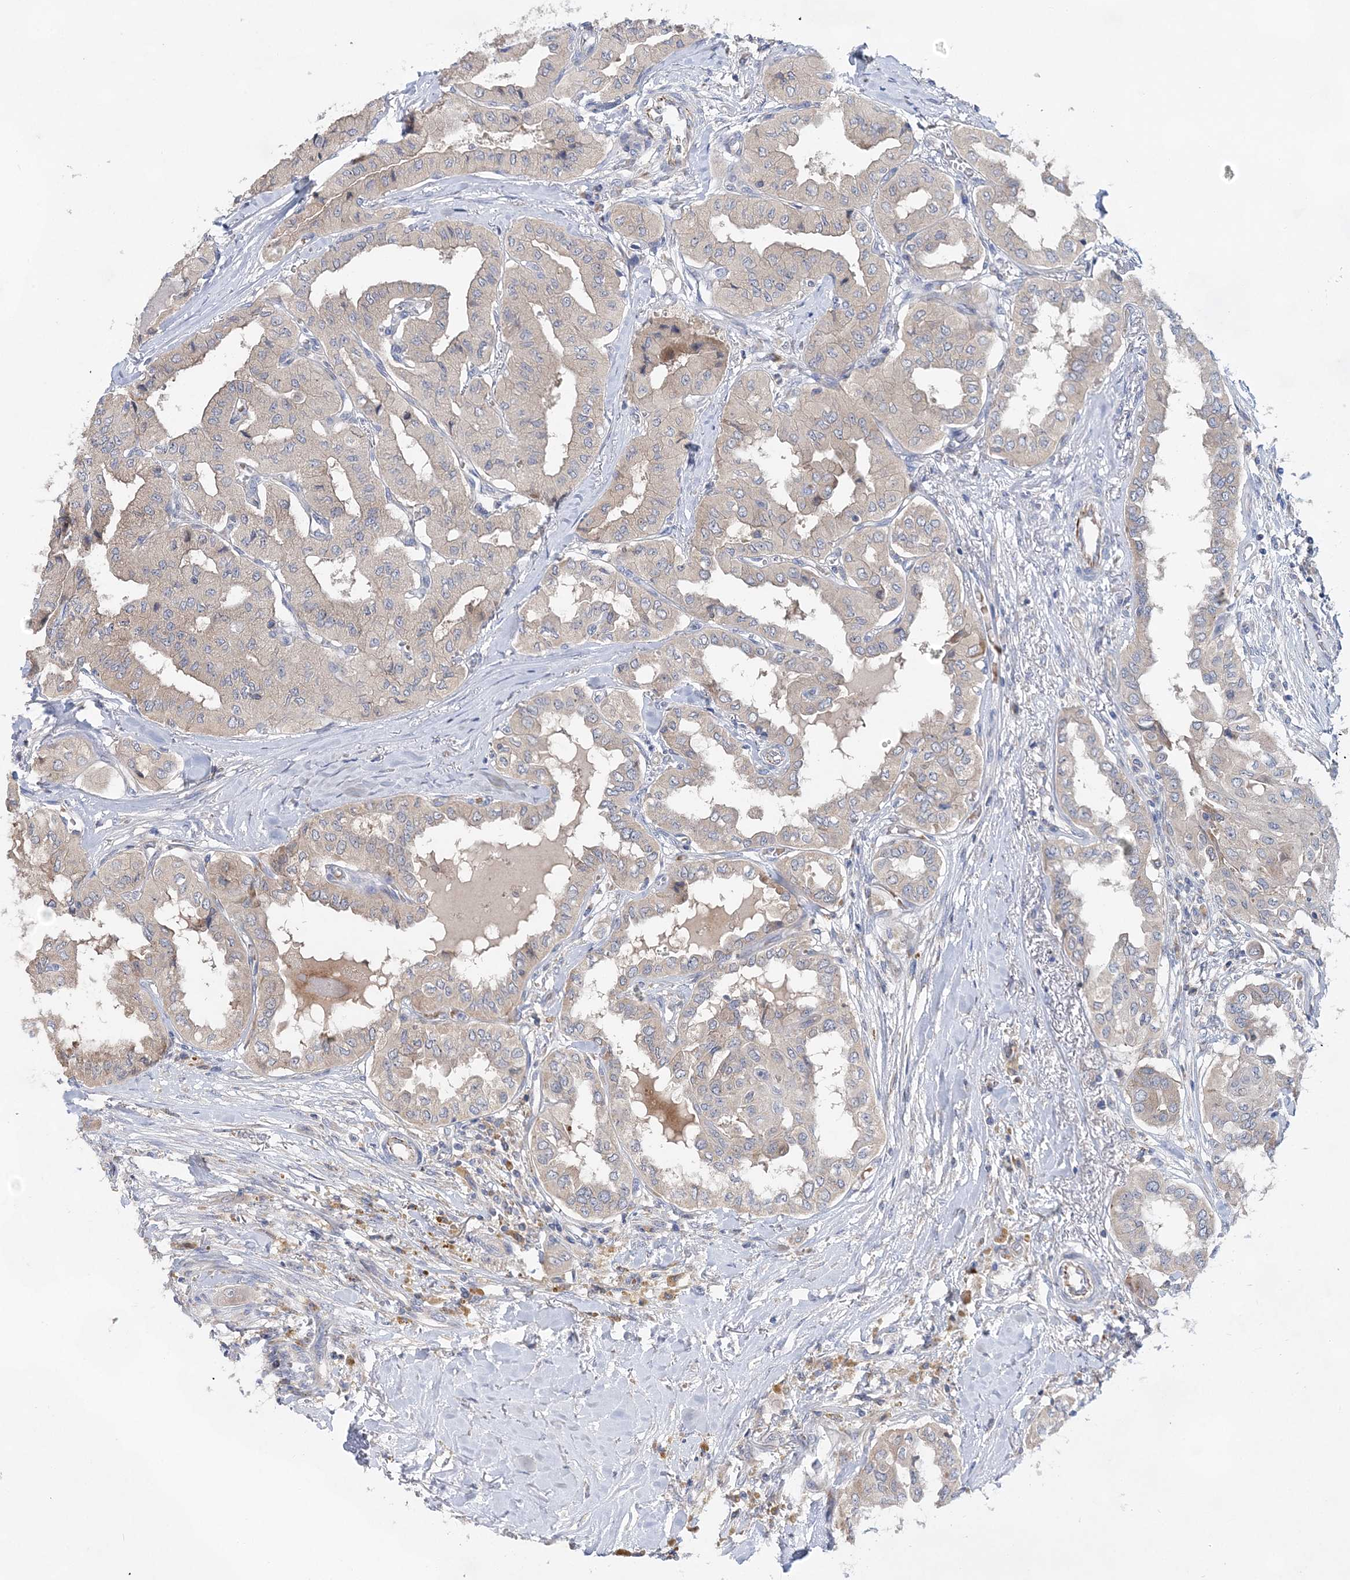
{"staining": {"intensity": "negative", "quantity": "none", "location": "none"}, "tissue": "thyroid cancer", "cell_type": "Tumor cells", "image_type": "cancer", "snomed": [{"axis": "morphology", "description": "Papillary adenocarcinoma, NOS"}, {"axis": "topography", "description": "Thyroid gland"}], "caption": "An immunohistochemistry image of papillary adenocarcinoma (thyroid) is shown. There is no staining in tumor cells of papillary adenocarcinoma (thyroid).", "gene": "TRAPPC13", "patient": {"sex": "female", "age": 59}}